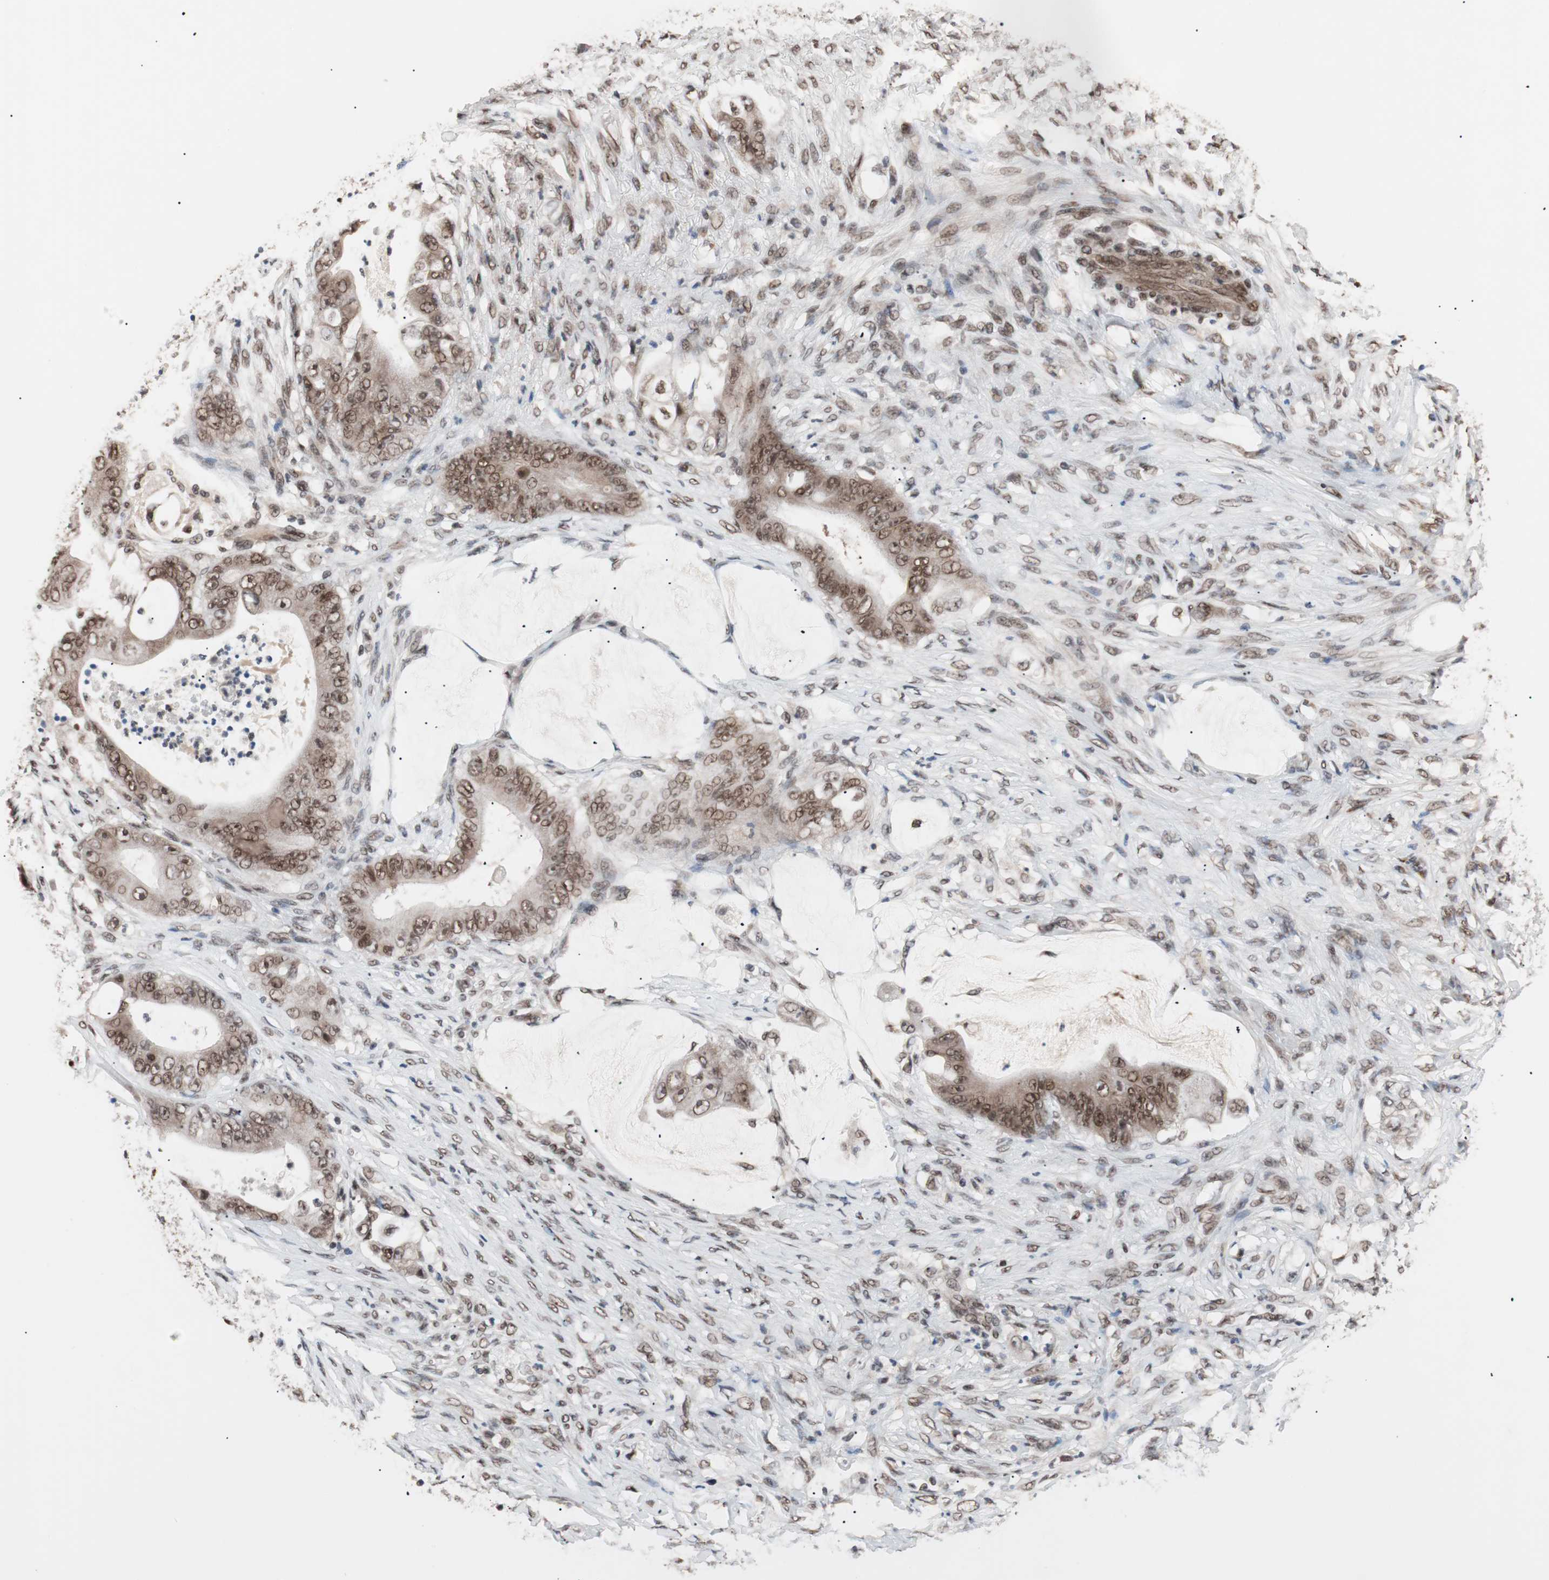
{"staining": {"intensity": "moderate", "quantity": ">75%", "location": "cytoplasmic/membranous,nuclear"}, "tissue": "stomach cancer", "cell_type": "Tumor cells", "image_type": "cancer", "snomed": [{"axis": "morphology", "description": "Adenocarcinoma, NOS"}, {"axis": "topography", "description": "Stomach"}], "caption": "Immunohistochemical staining of stomach cancer (adenocarcinoma) exhibits medium levels of moderate cytoplasmic/membranous and nuclear protein positivity in approximately >75% of tumor cells.", "gene": "CHAMP1", "patient": {"sex": "female", "age": 73}}